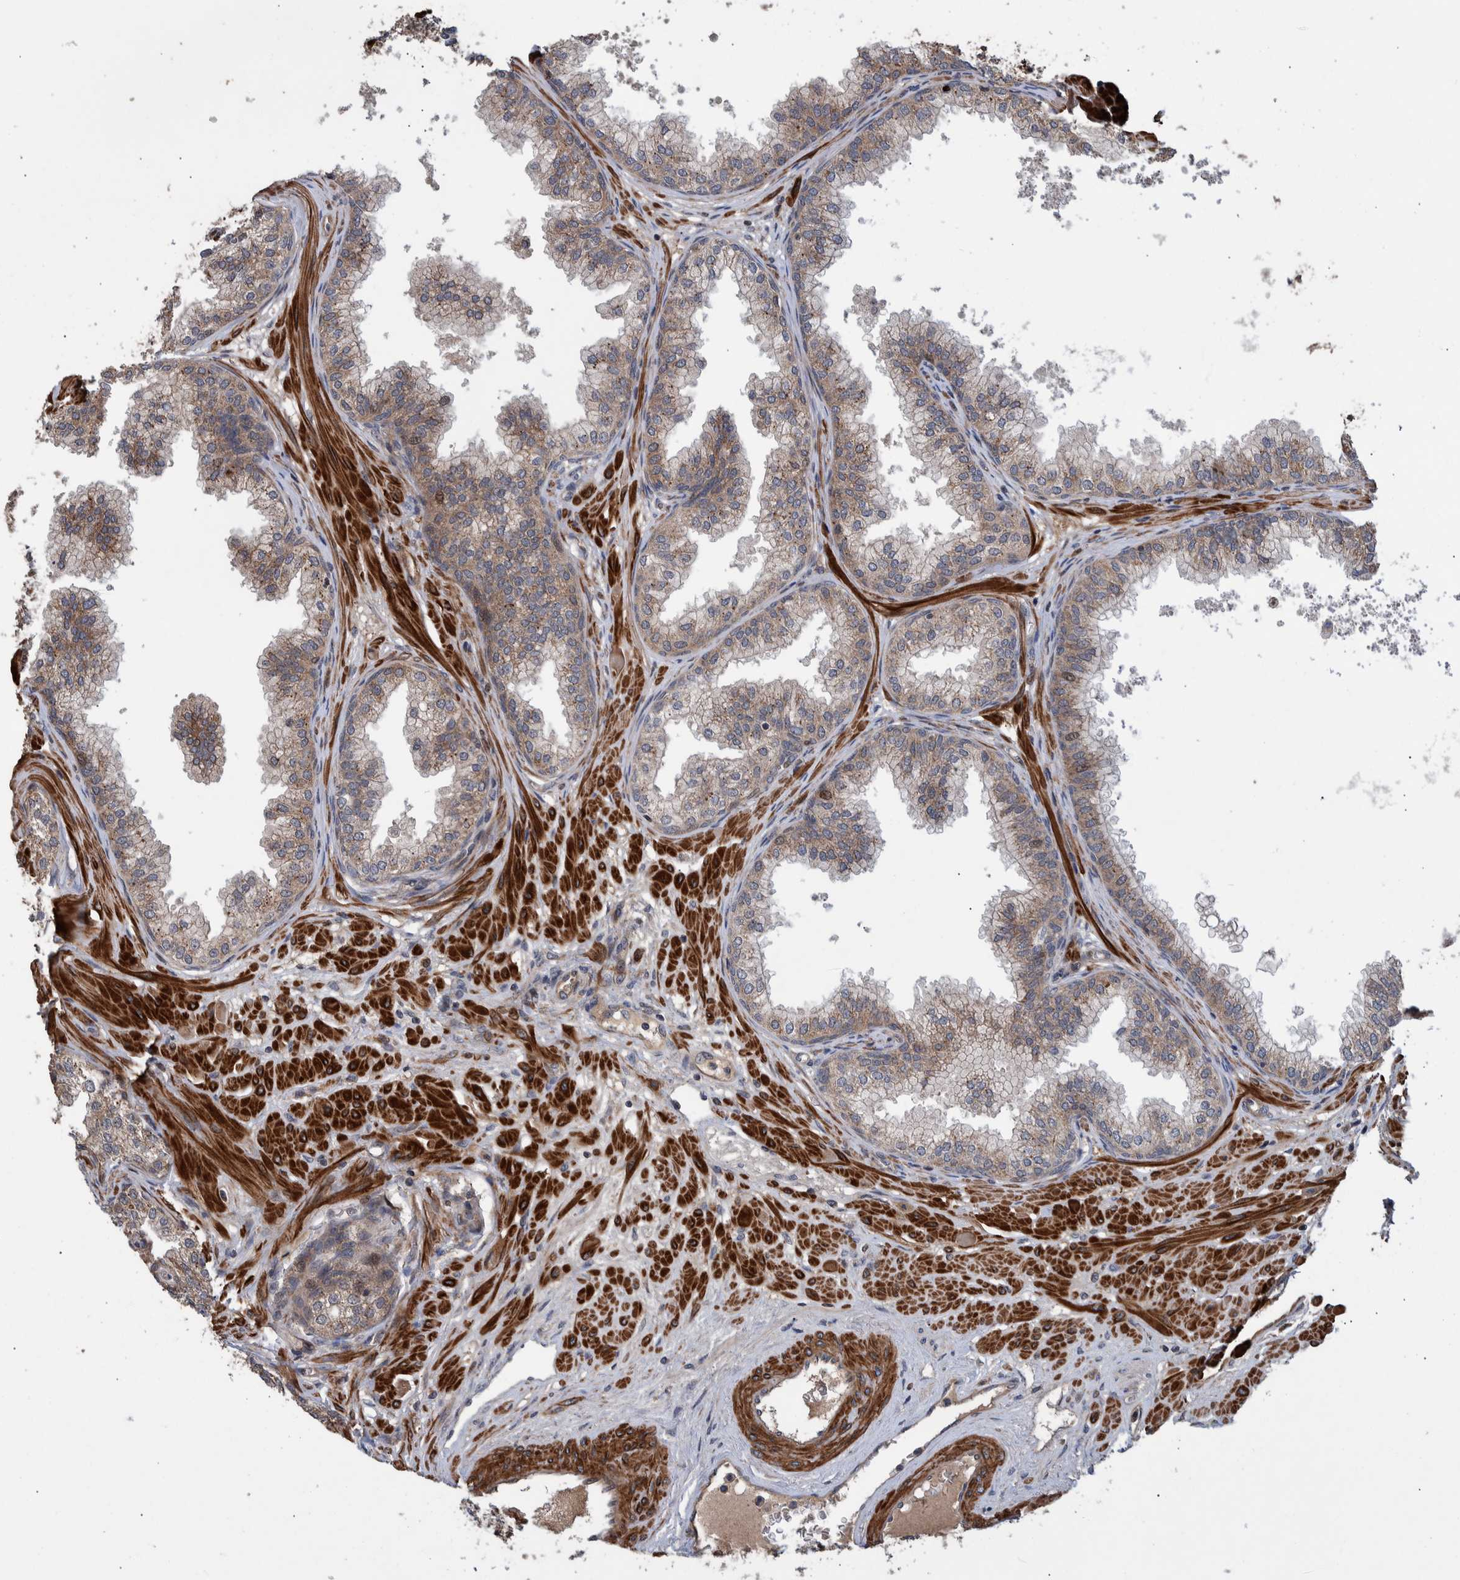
{"staining": {"intensity": "weak", "quantity": ">75%", "location": "cytoplasmic/membranous"}, "tissue": "prostate", "cell_type": "Glandular cells", "image_type": "normal", "snomed": [{"axis": "morphology", "description": "Normal tissue, NOS"}, {"axis": "morphology", "description": "Urothelial carcinoma, Low grade"}, {"axis": "topography", "description": "Urinary bladder"}, {"axis": "topography", "description": "Prostate"}], "caption": "Glandular cells reveal weak cytoplasmic/membranous positivity in about >75% of cells in normal prostate.", "gene": "B3GNTL1", "patient": {"sex": "male", "age": 60}}